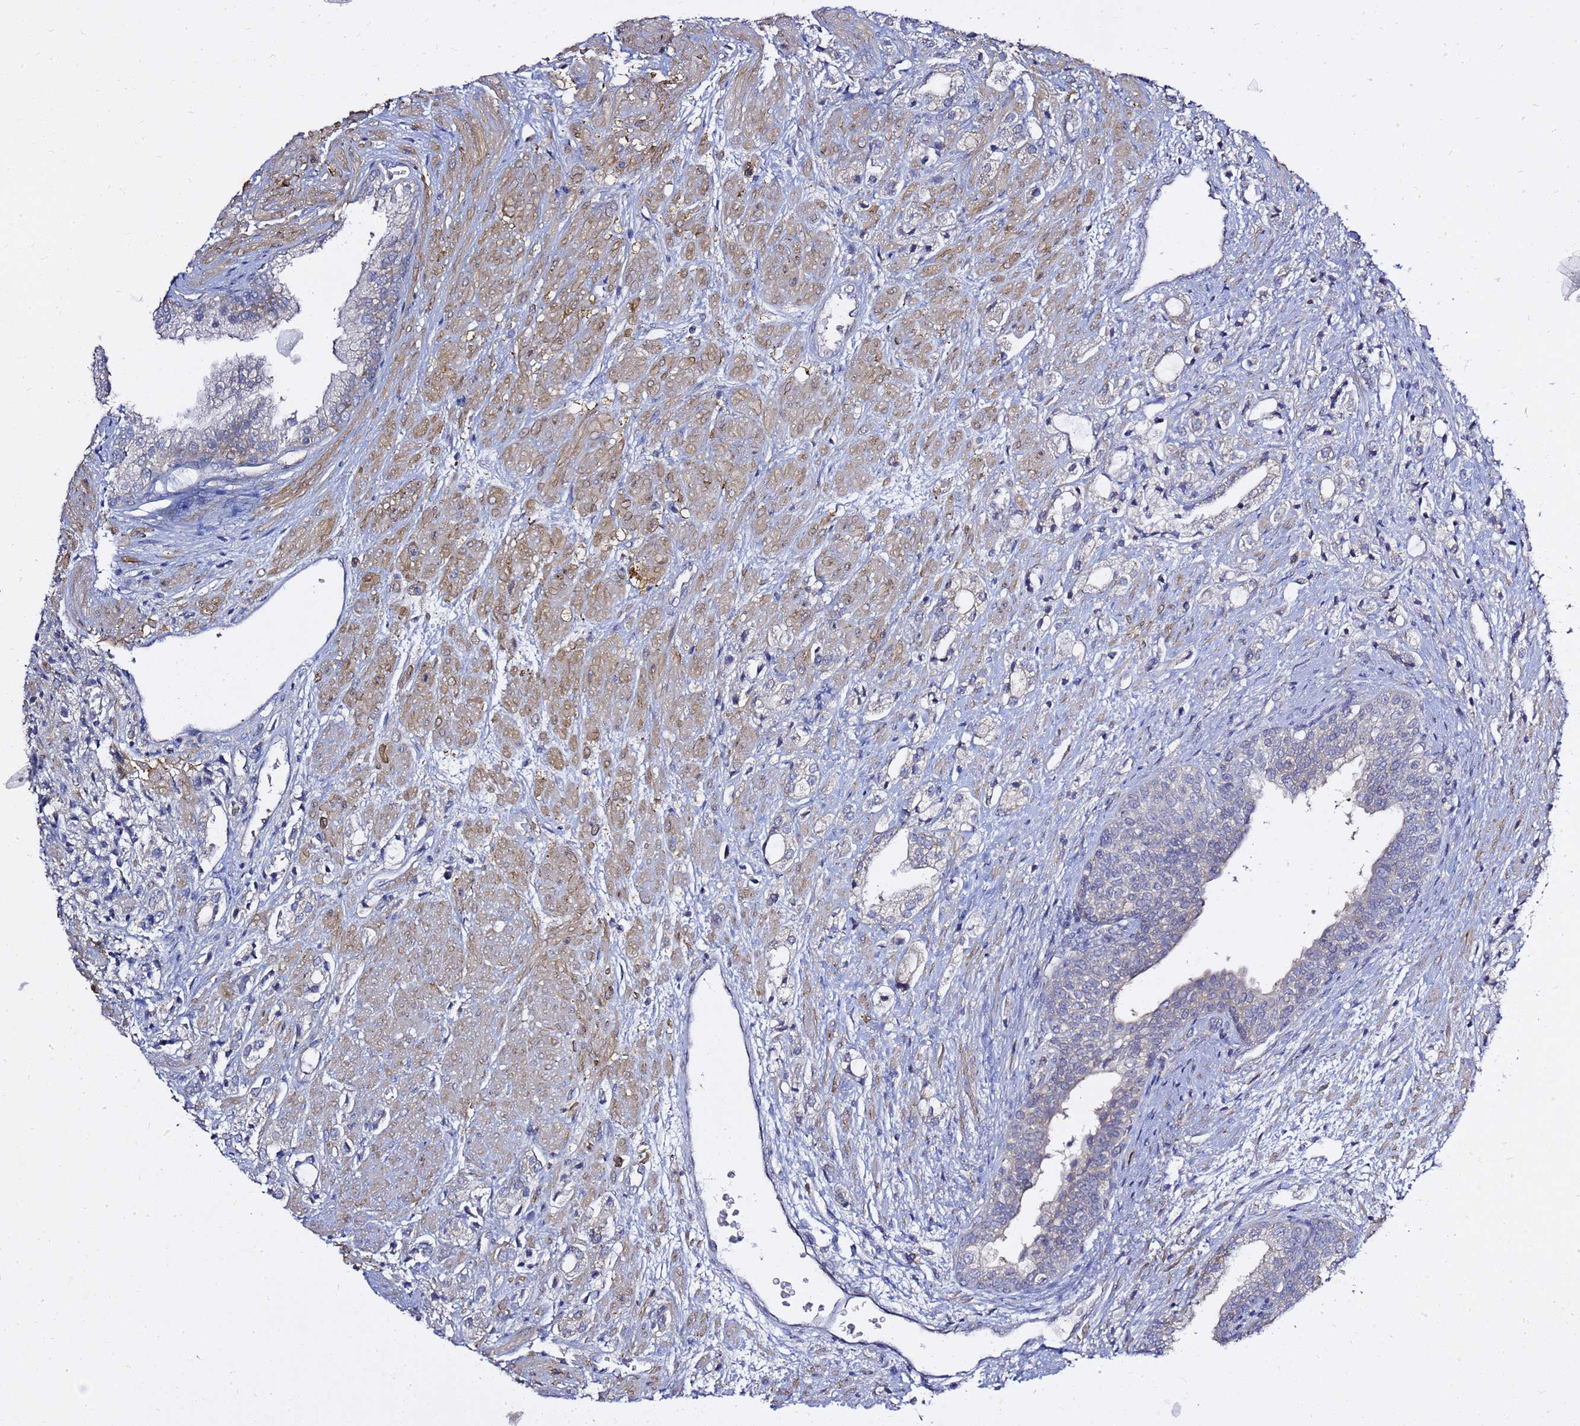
{"staining": {"intensity": "negative", "quantity": "none", "location": "none"}, "tissue": "prostate cancer", "cell_type": "Tumor cells", "image_type": "cancer", "snomed": [{"axis": "morphology", "description": "Adenocarcinoma, High grade"}, {"axis": "topography", "description": "Prostate"}], "caption": "High magnification brightfield microscopy of prostate adenocarcinoma (high-grade) stained with DAB (3,3'-diaminobenzidine) (brown) and counterstained with hematoxylin (blue): tumor cells show no significant staining. Nuclei are stained in blue.", "gene": "MON1B", "patient": {"sex": "male", "age": 50}}